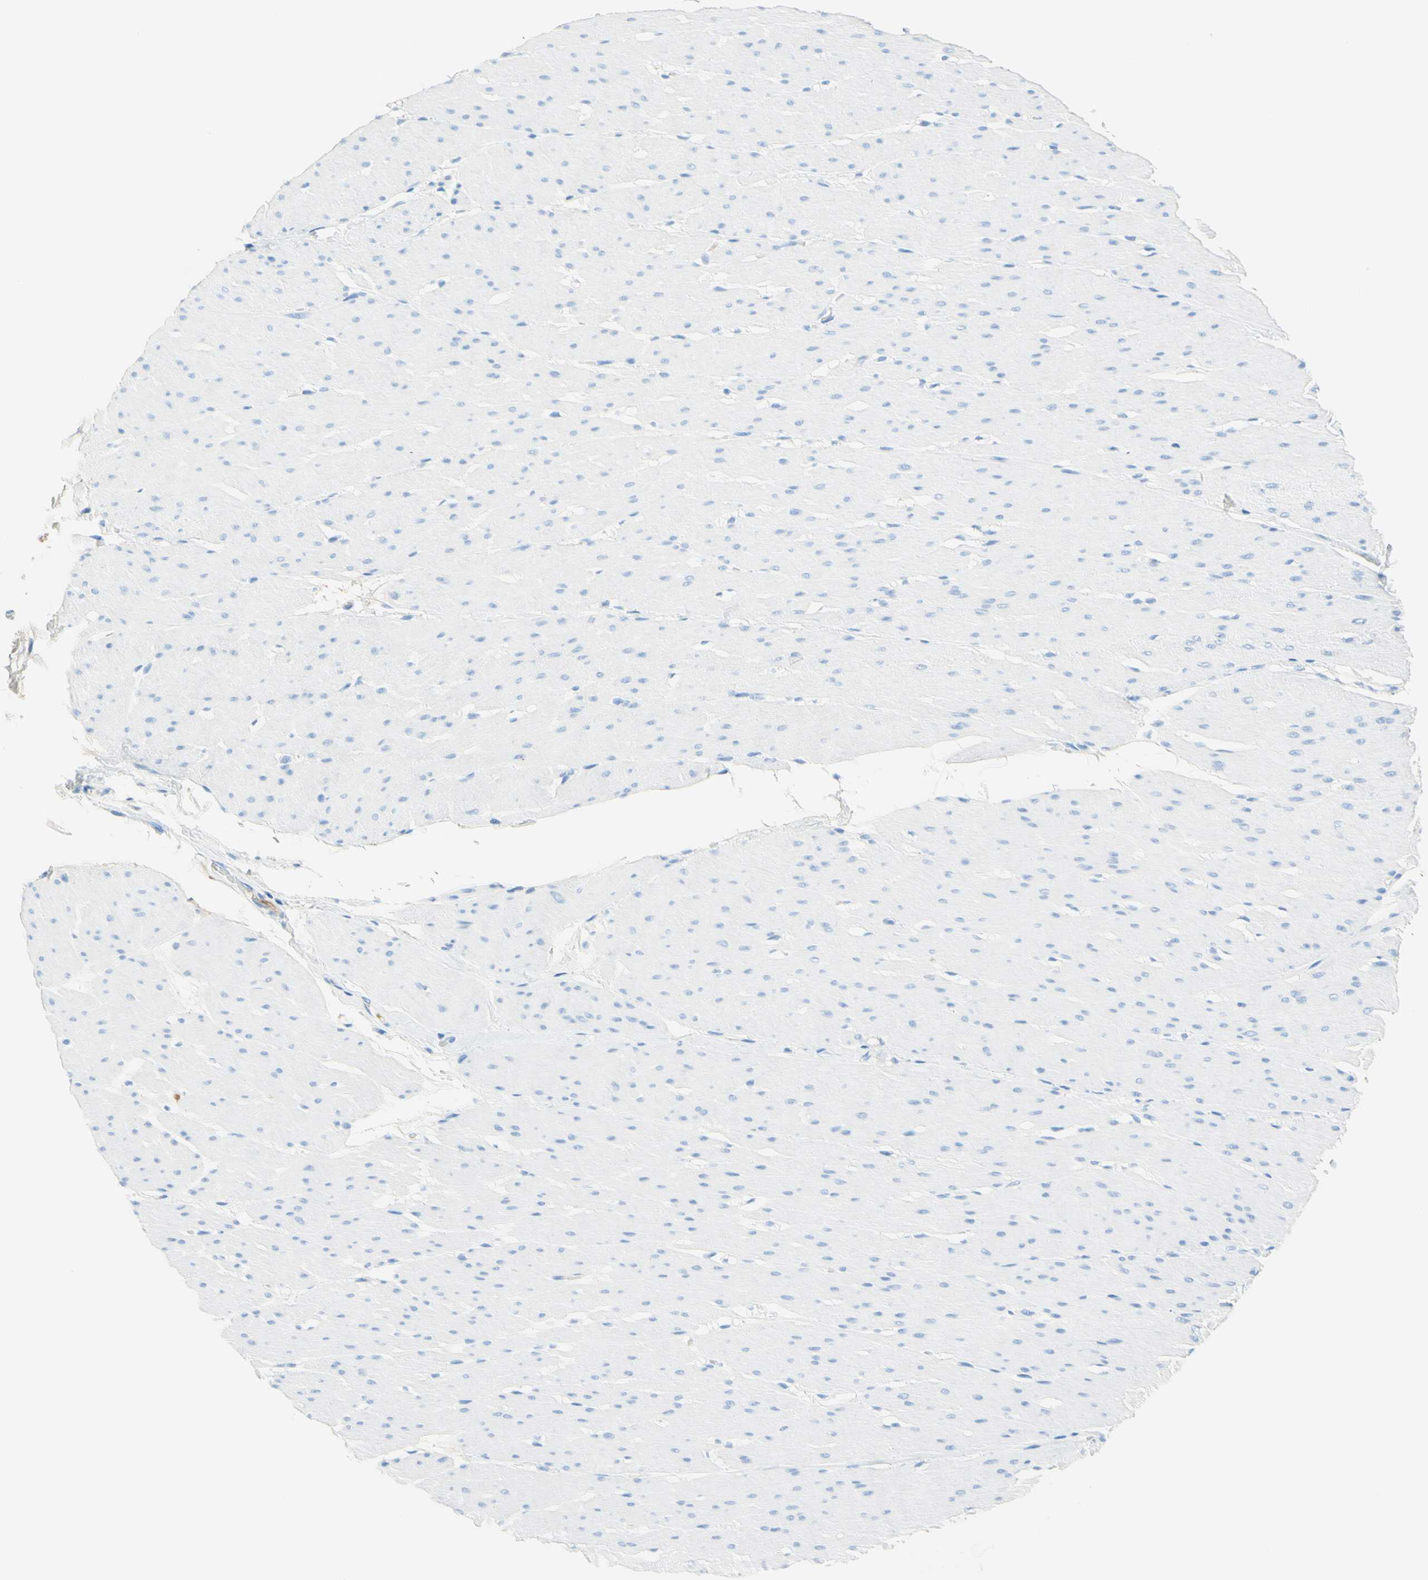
{"staining": {"intensity": "negative", "quantity": "none", "location": "none"}, "tissue": "smooth muscle", "cell_type": "Smooth muscle cells", "image_type": "normal", "snomed": [{"axis": "morphology", "description": "Normal tissue, NOS"}, {"axis": "topography", "description": "Smooth muscle"}, {"axis": "topography", "description": "Colon"}], "caption": "The photomicrograph reveals no staining of smooth muscle cells in benign smooth muscle. Nuclei are stained in blue.", "gene": "IL6ST", "patient": {"sex": "male", "age": 67}}